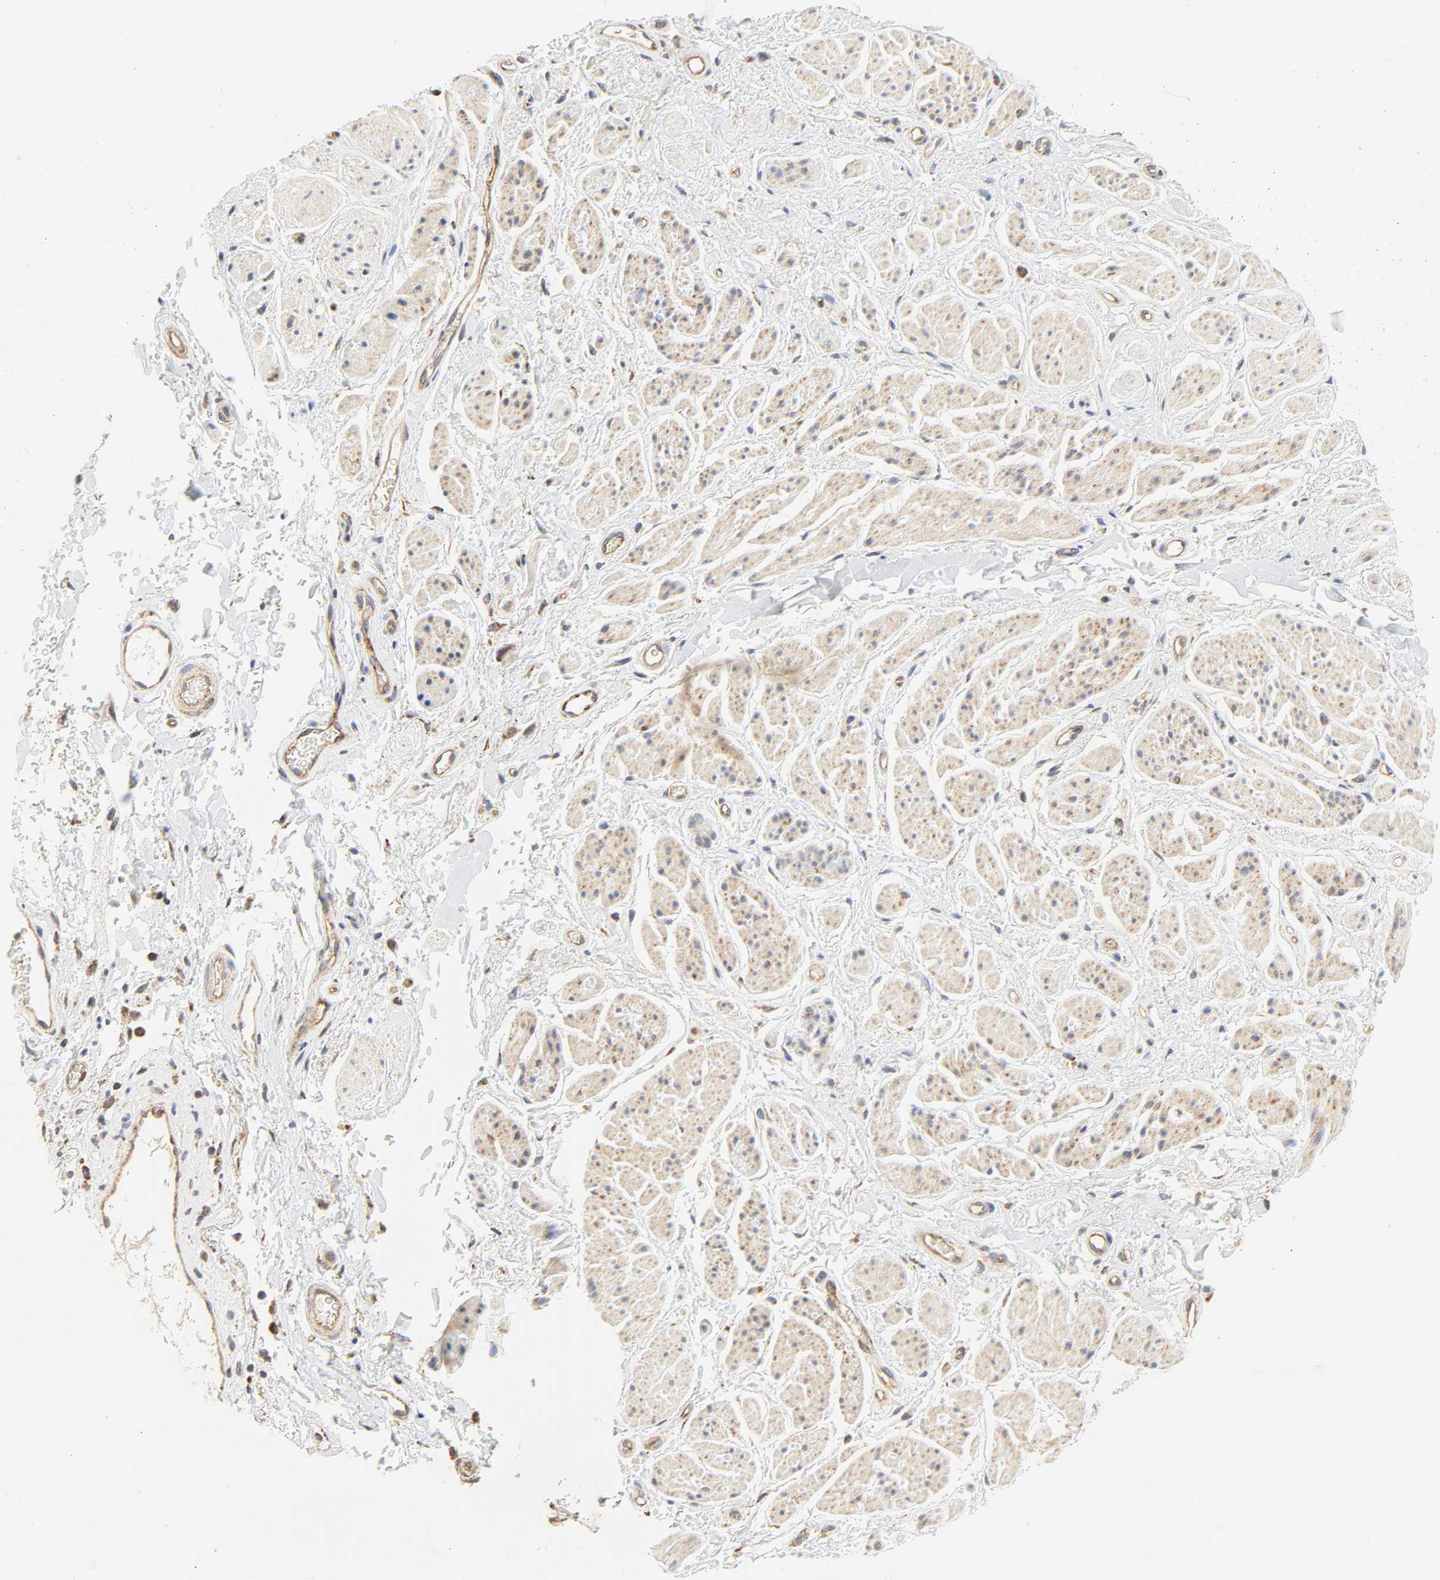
{"staining": {"intensity": "weak", "quantity": ">75%", "location": "cytoplasmic/membranous"}, "tissue": "adipose tissue", "cell_type": "Adipocytes", "image_type": "normal", "snomed": [{"axis": "morphology", "description": "Normal tissue, NOS"}, {"axis": "topography", "description": "Soft tissue"}, {"axis": "topography", "description": "Peripheral nerve tissue"}], "caption": "Adipocytes exhibit weak cytoplasmic/membranous expression in approximately >75% of cells in unremarkable adipose tissue.", "gene": "ZMAT5", "patient": {"sex": "female", "age": 71}}